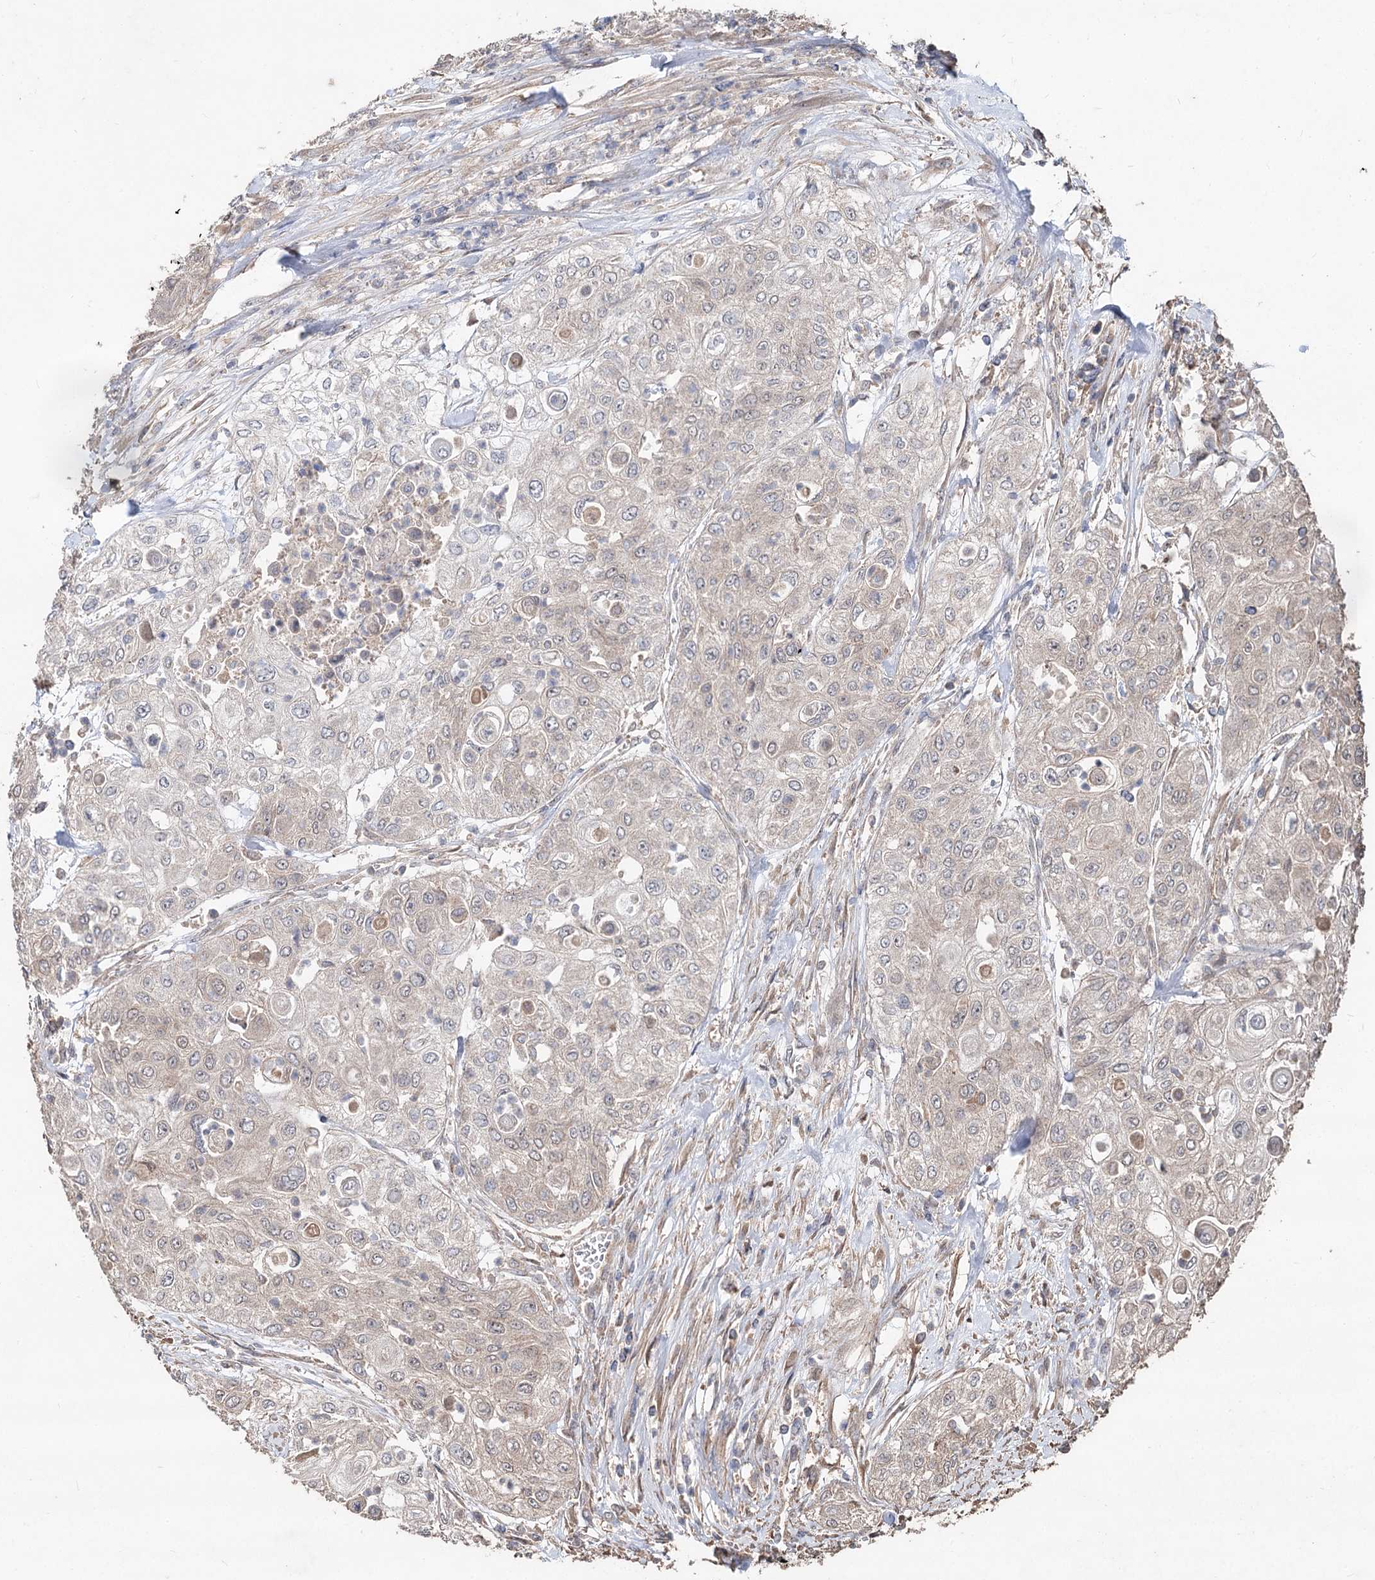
{"staining": {"intensity": "negative", "quantity": "none", "location": "none"}, "tissue": "urothelial cancer", "cell_type": "Tumor cells", "image_type": "cancer", "snomed": [{"axis": "morphology", "description": "Urothelial carcinoma, High grade"}, {"axis": "topography", "description": "Urinary bladder"}], "caption": "Image shows no protein positivity in tumor cells of urothelial cancer tissue.", "gene": "SPART", "patient": {"sex": "female", "age": 79}}